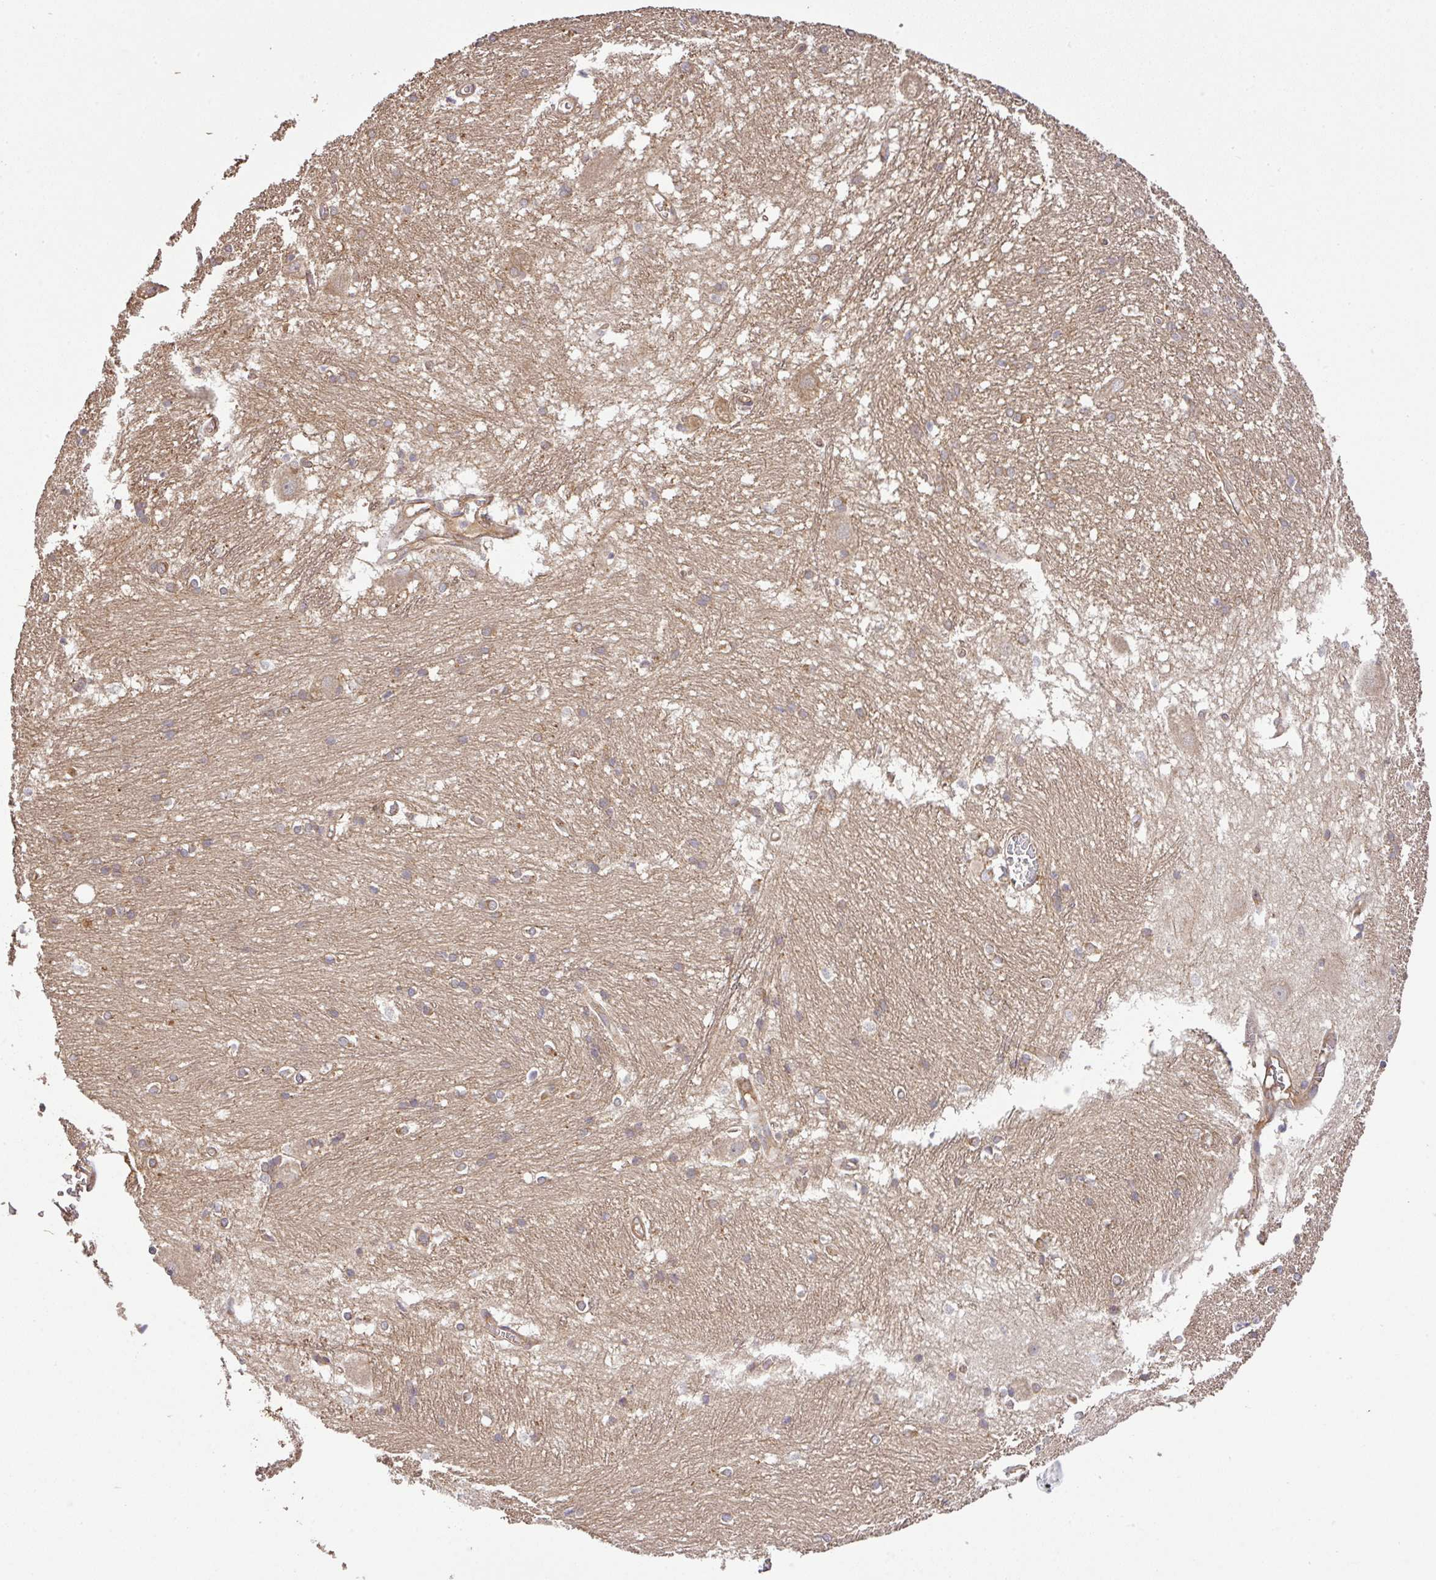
{"staining": {"intensity": "negative", "quantity": "none", "location": "none"}, "tissue": "caudate", "cell_type": "Glial cells", "image_type": "normal", "snomed": [{"axis": "morphology", "description": "Normal tissue, NOS"}, {"axis": "topography", "description": "Lateral ventricle wall"}], "caption": "DAB immunohistochemical staining of normal caudate demonstrates no significant positivity in glial cells.", "gene": "GSPT1", "patient": {"sex": "male", "age": 37}}